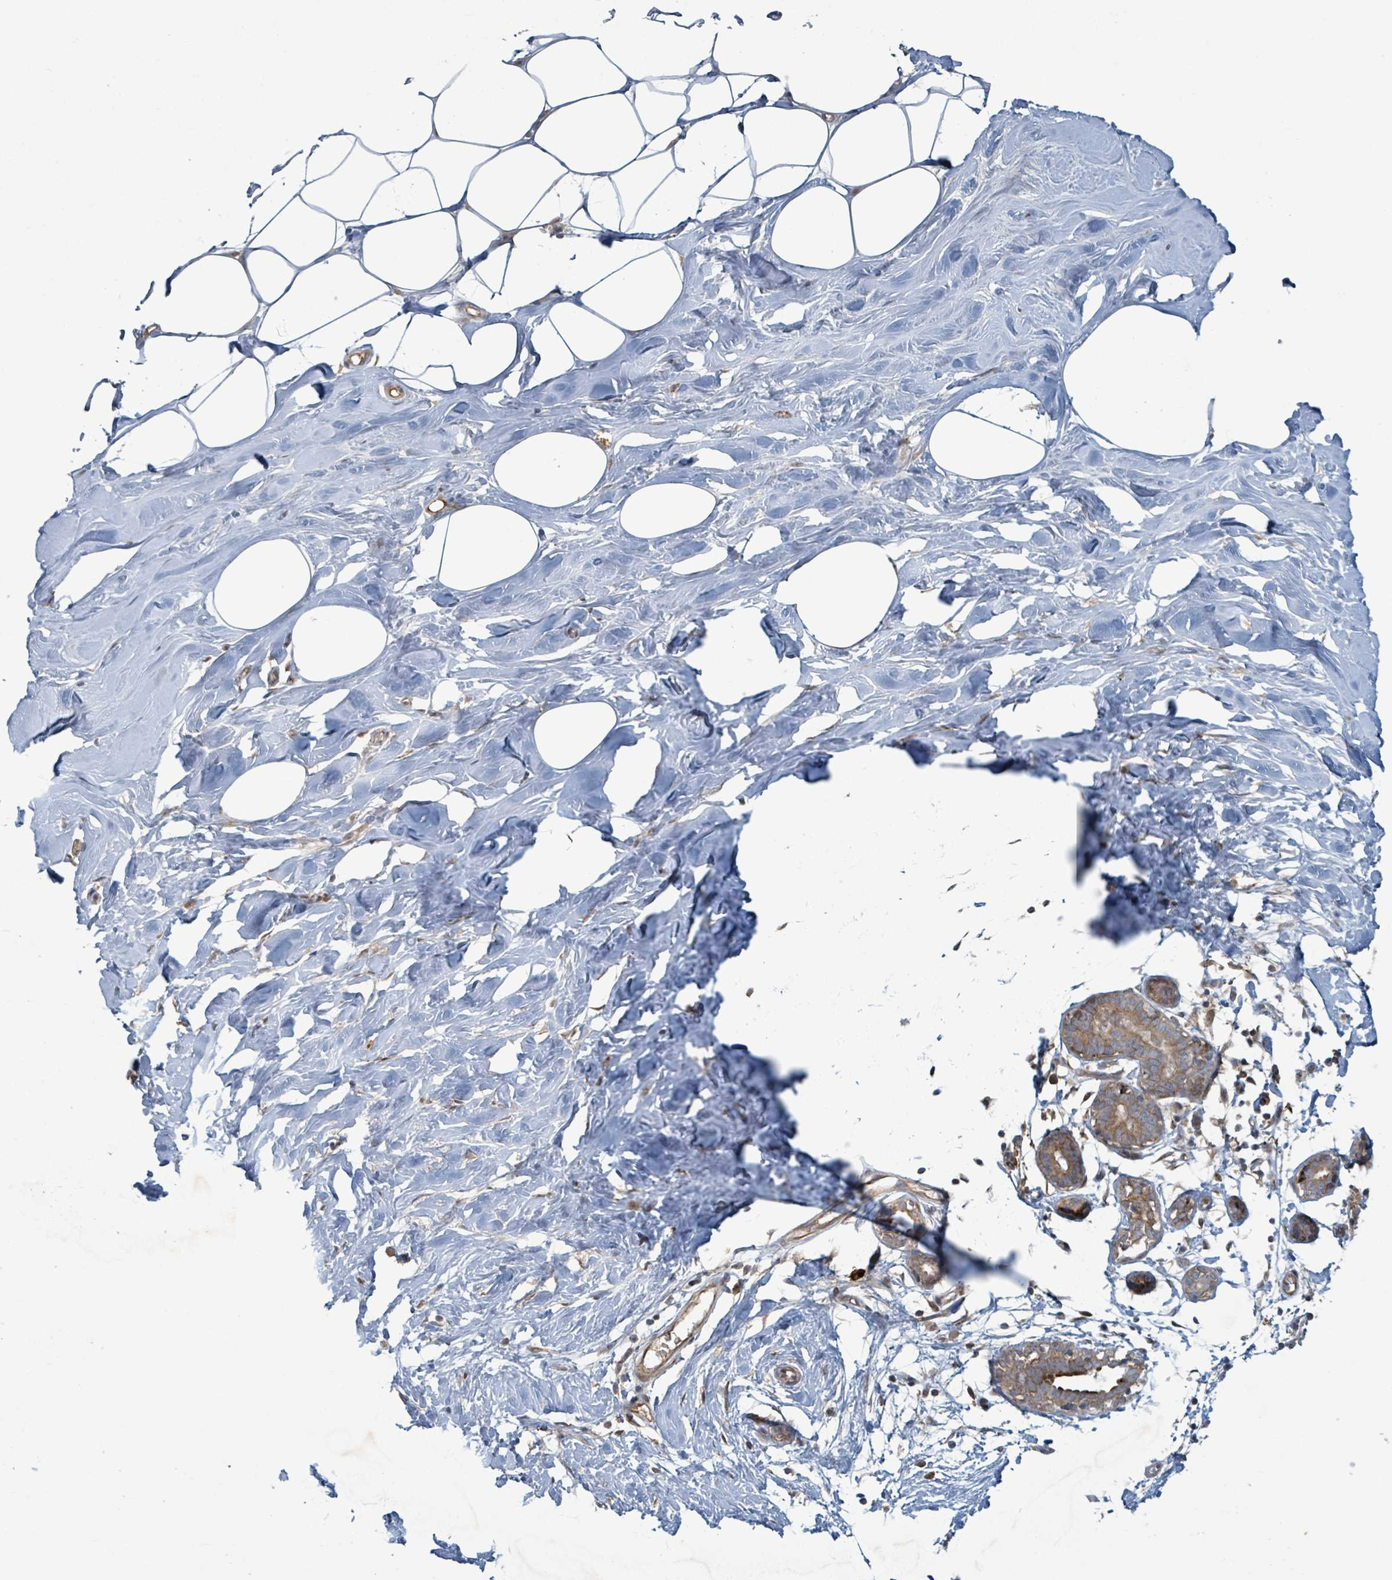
{"staining": {"intensity": "negative", "quantity": "none", "location": "none"}, "tissue": "breast", "cell_type": "Adipocytes", "image_type": "normal", "snomed": [{"axis": "morphology", "description": "Normal tissue, NOS"}, {"axis": "topography", "description": "Breast"}], "caption": "This is an IHC image of unremarkable human breast. There is no positivity in adipocytes.", "gene": "OR51E1", "patient": {"sex": "female", "age": 27}}